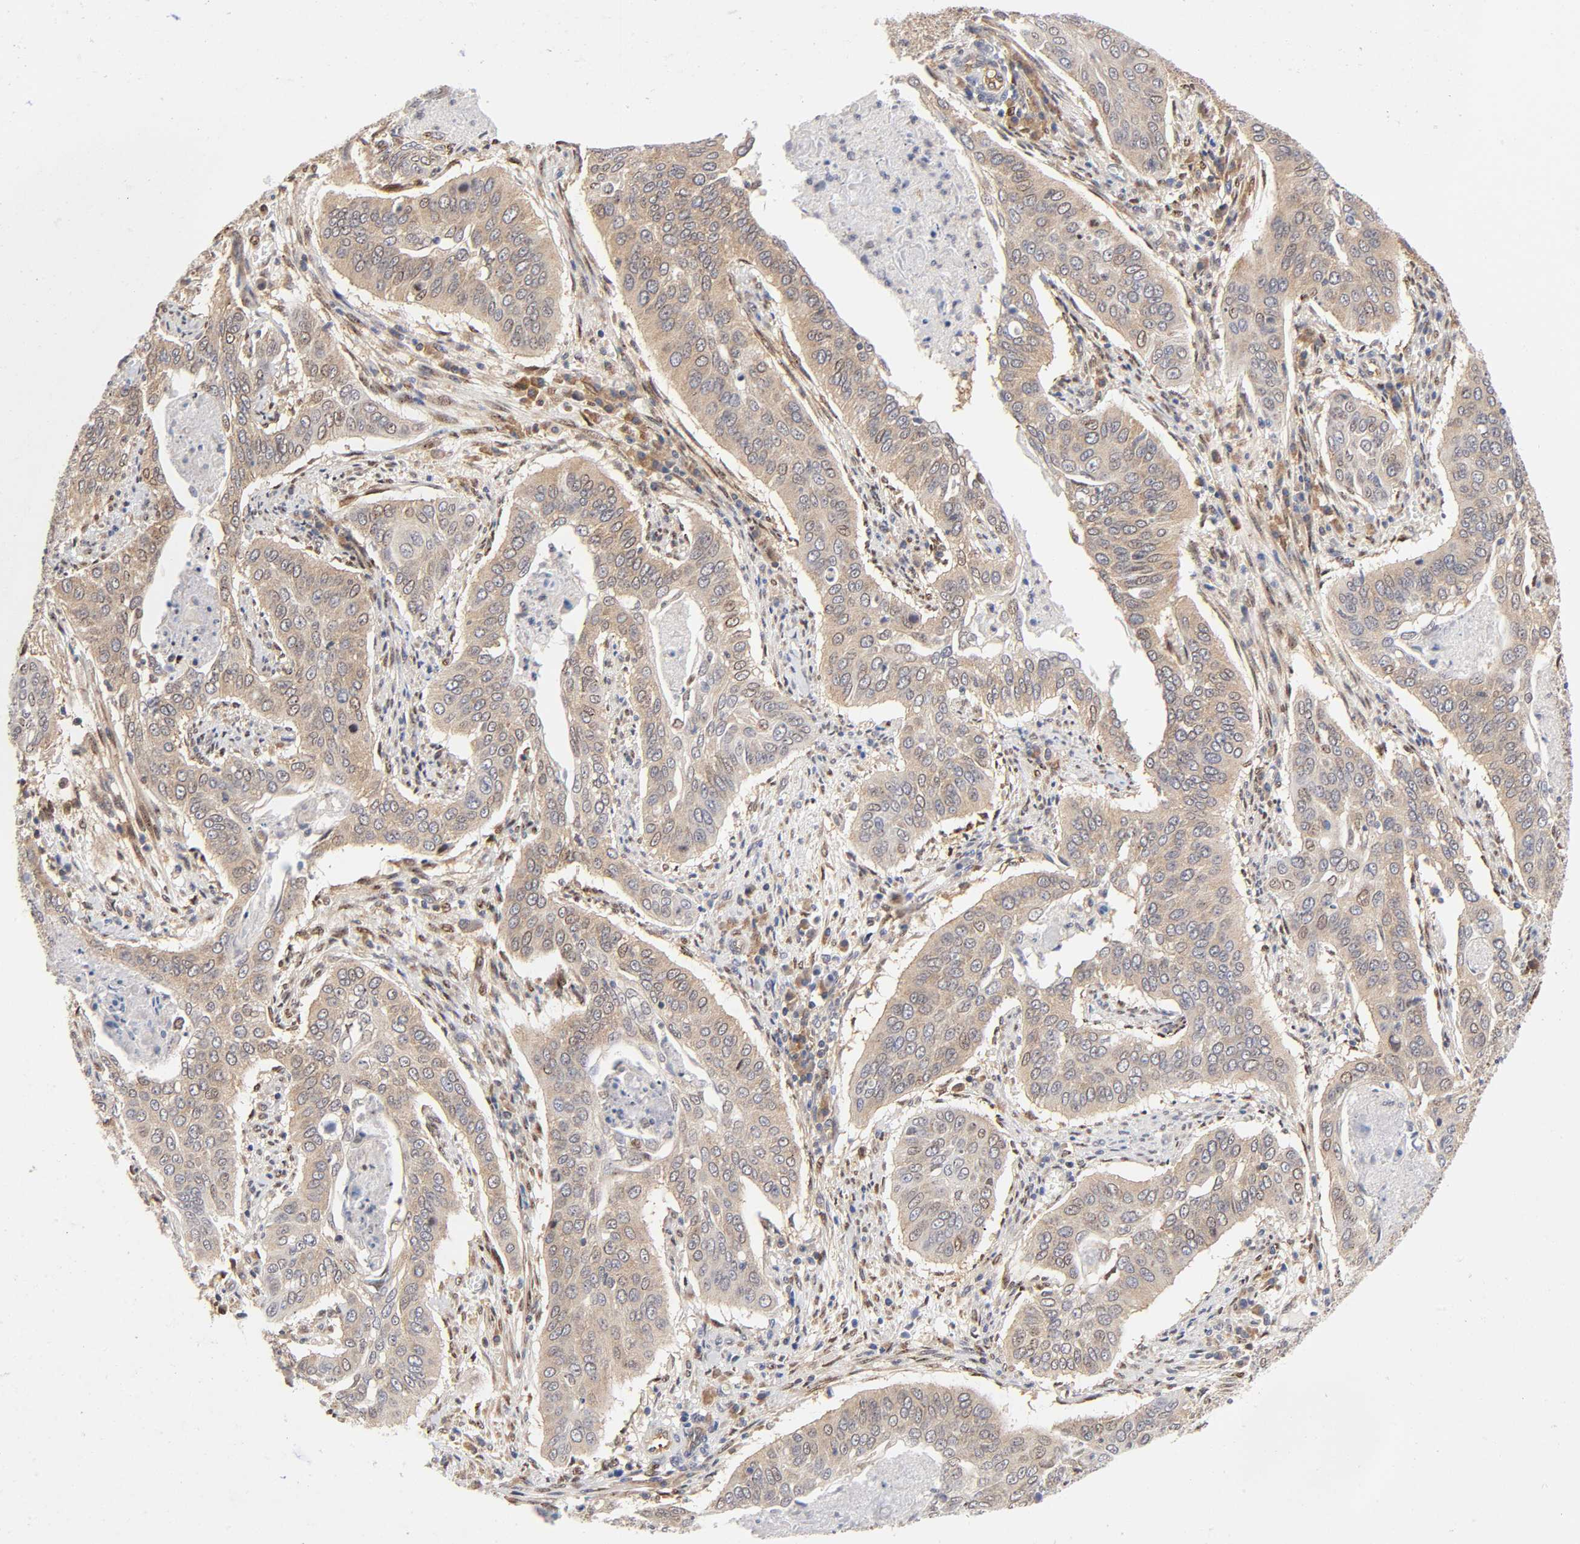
{"staining": {"intensity": "weak", "quantity": ">75%", "location": "cytoplasmic/membranous"}, "tissue": "cervical cancer", "cell_type": "Tumor cells", "image_type": "cancer", "snomed": [{"axis": "morphology", "description": "Squamous cell carcinoma, NOS"}, {"axis": "topography", "description": "Cervix"}], "caption": "Immunohistochemical staining of cervical squamous cell carcinoma displays weak cytoplasmic/membranous protein expression in approximately >75% of tumor cells.", "gene": "PAFAH1B1", "patient": {"sex": "female", "age": 39}}